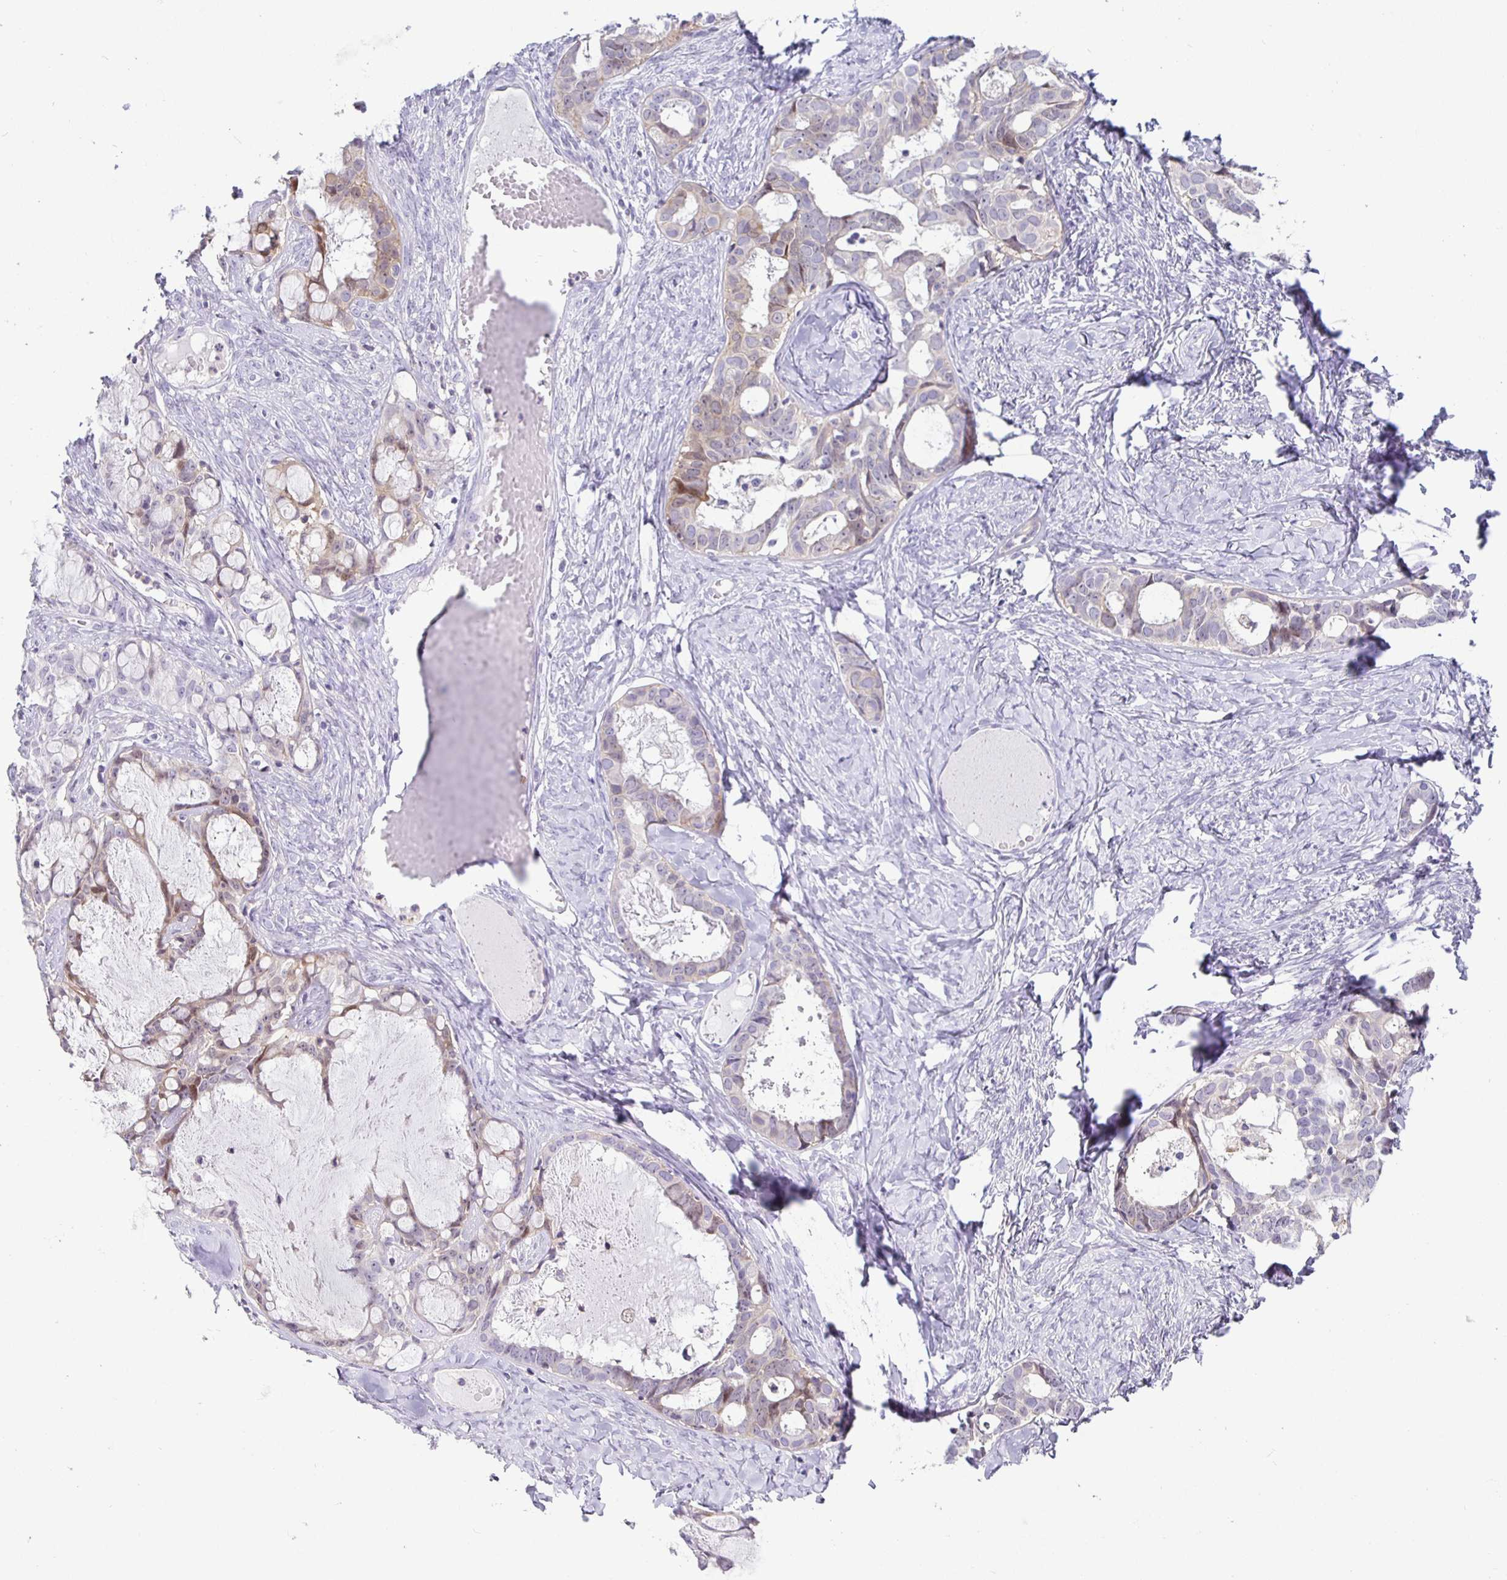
{"staining": {"intensity": "weak", "quantity": "<25%", "location": "cytoplasmic/membranous"}, "tissue": "ovarian cancer", "cell_type": "Tumor cells", "image_type": "cancer", "snomed": [{"axis": "morphology", "description": "Cystadenocarcinoma, serous, NOS"}, {"axis": "topography", "description": "Ovary"}], "caption": "Immunohistochemistry of ovarian cancer (serous cystadenocarcinoma) displays no positivity in tumor cells. (DAB immunohistochemistry (IHC) with hematoxylin counter stain).", "gene": "SIRPA", "patient": {"sex": "female", "age": 69}}